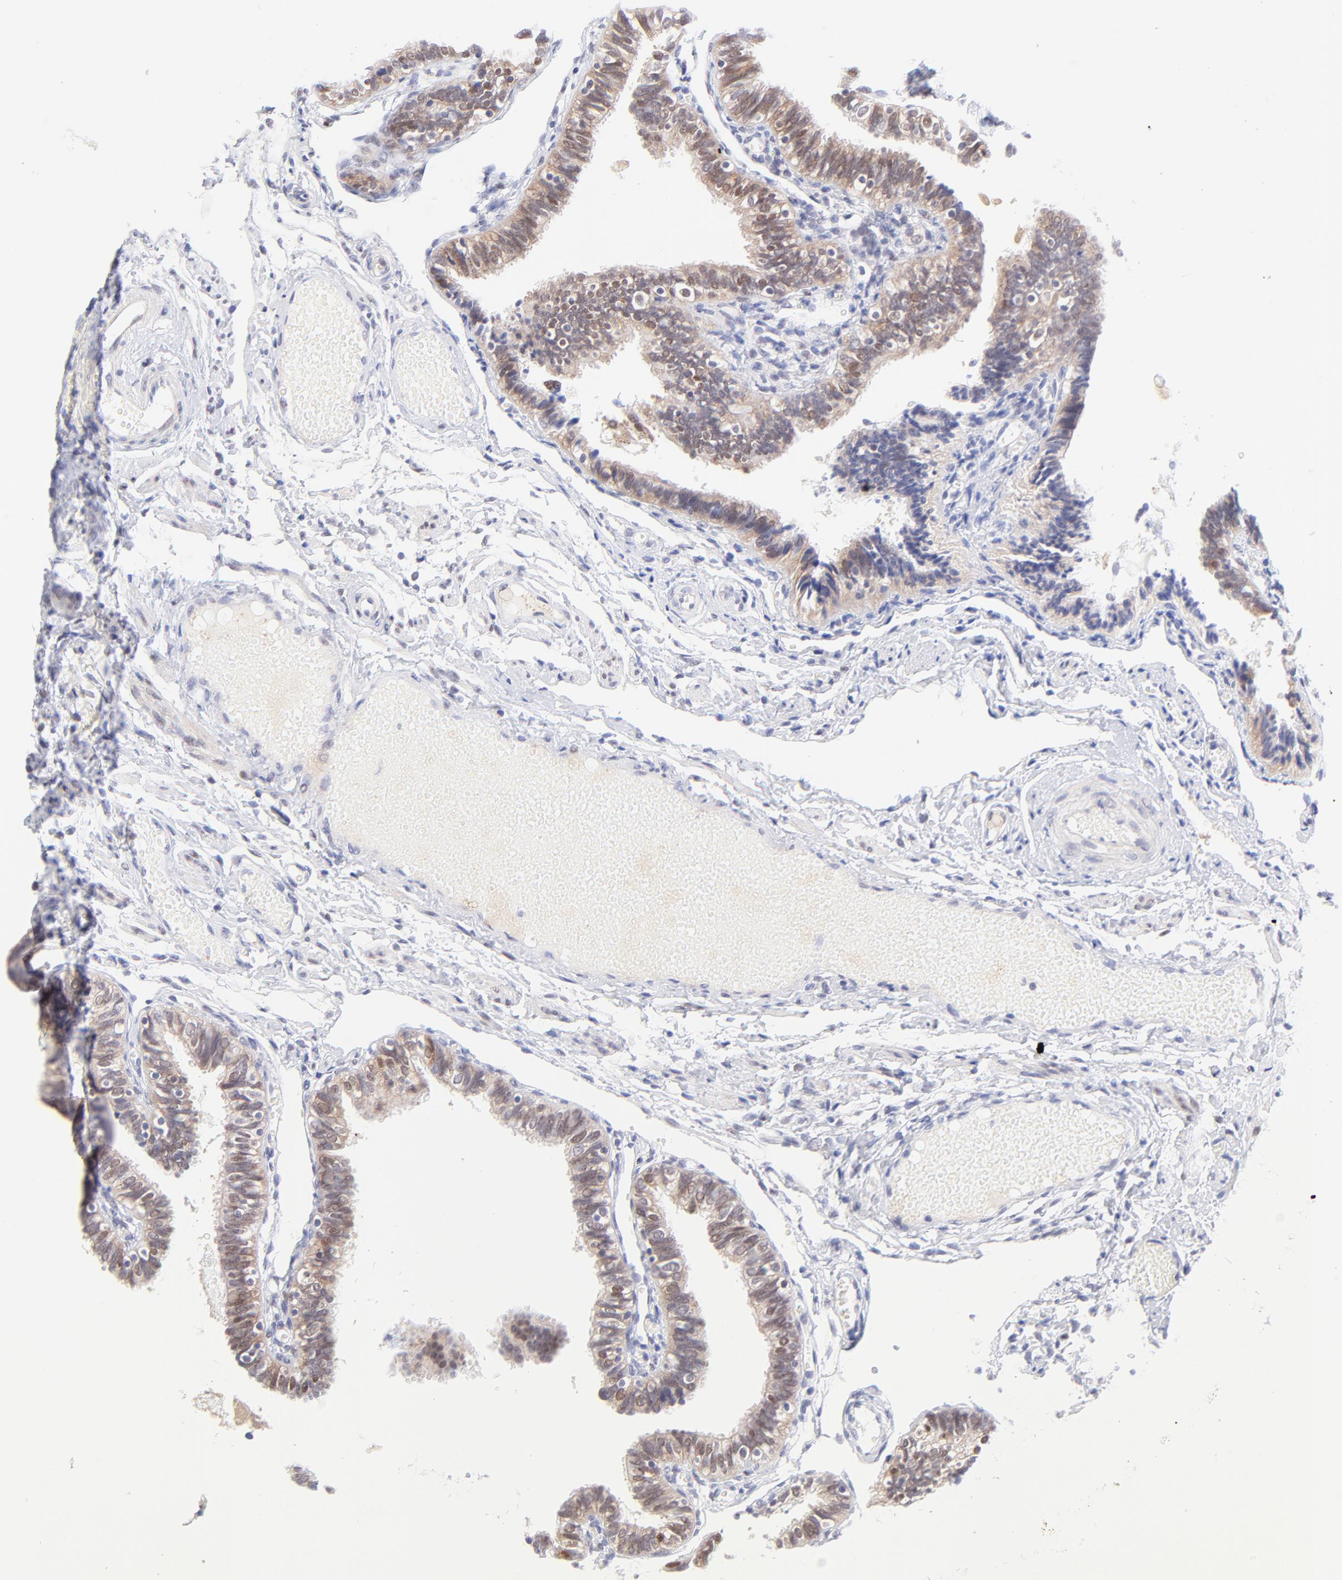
{"staining": {"intensity": "weak", "quantity": "25%-75%", "location": "cytoplasmic/membranous,nuclear"}, "tissue": "fallopian tube", "cell_type": "Glandular cells", "image_type": "normal", "snomed": [{"axis": "morphology", "description": "Normal tissue, NOS"}, {"axis": "topography", "description": "Fallopian tube"}], "caption": "This micrograph reveals immunohistochemistry (IHC) staining of benign fallopian tube, with low weak cytoplasmic/membranous,nuclear staining in approximately 25%-75% of glandular cells.", "gene": "PBDC1", "patient": {"sex": "female", "age": 46}}